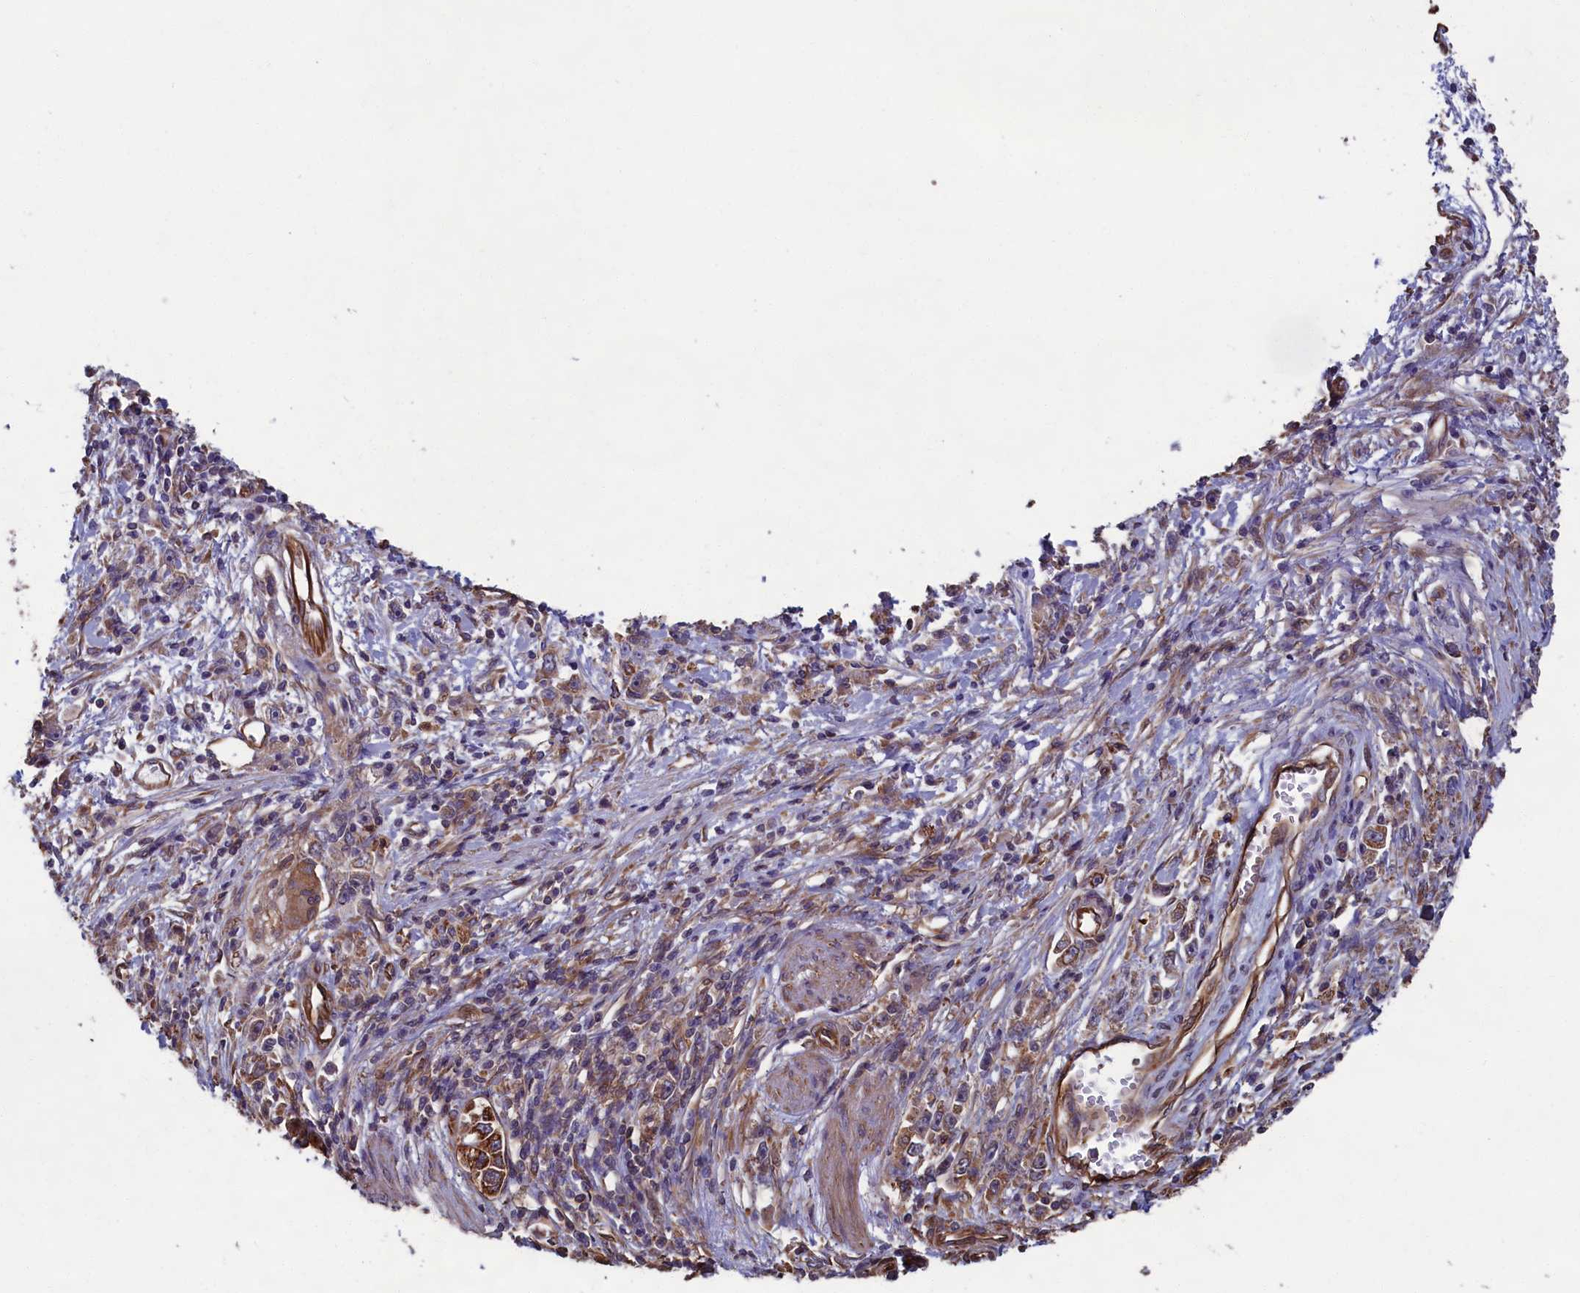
{"staining": {"intensity": "moderate", "quantity": "25%-75%", "location": "cytoplasmic/membranous"}, "tissue": "stomach cancer", "cell_type": "Tumor cells", "image_type": "cancer", "snomed": [{"axis": "morphology", "description": "Adenocarcinoma, NOS"}, {"axis": "topography", "description": "Stomach"}], "caption": "Protein staining of stomach cancer (adenocarcinoma) tissue demonstrates moderate cytoplasmic/membranous positivity in about 25%-75% of tumor cells.", "gene": "CCDC124", "patient": {"sex": "female", "age": 59}}